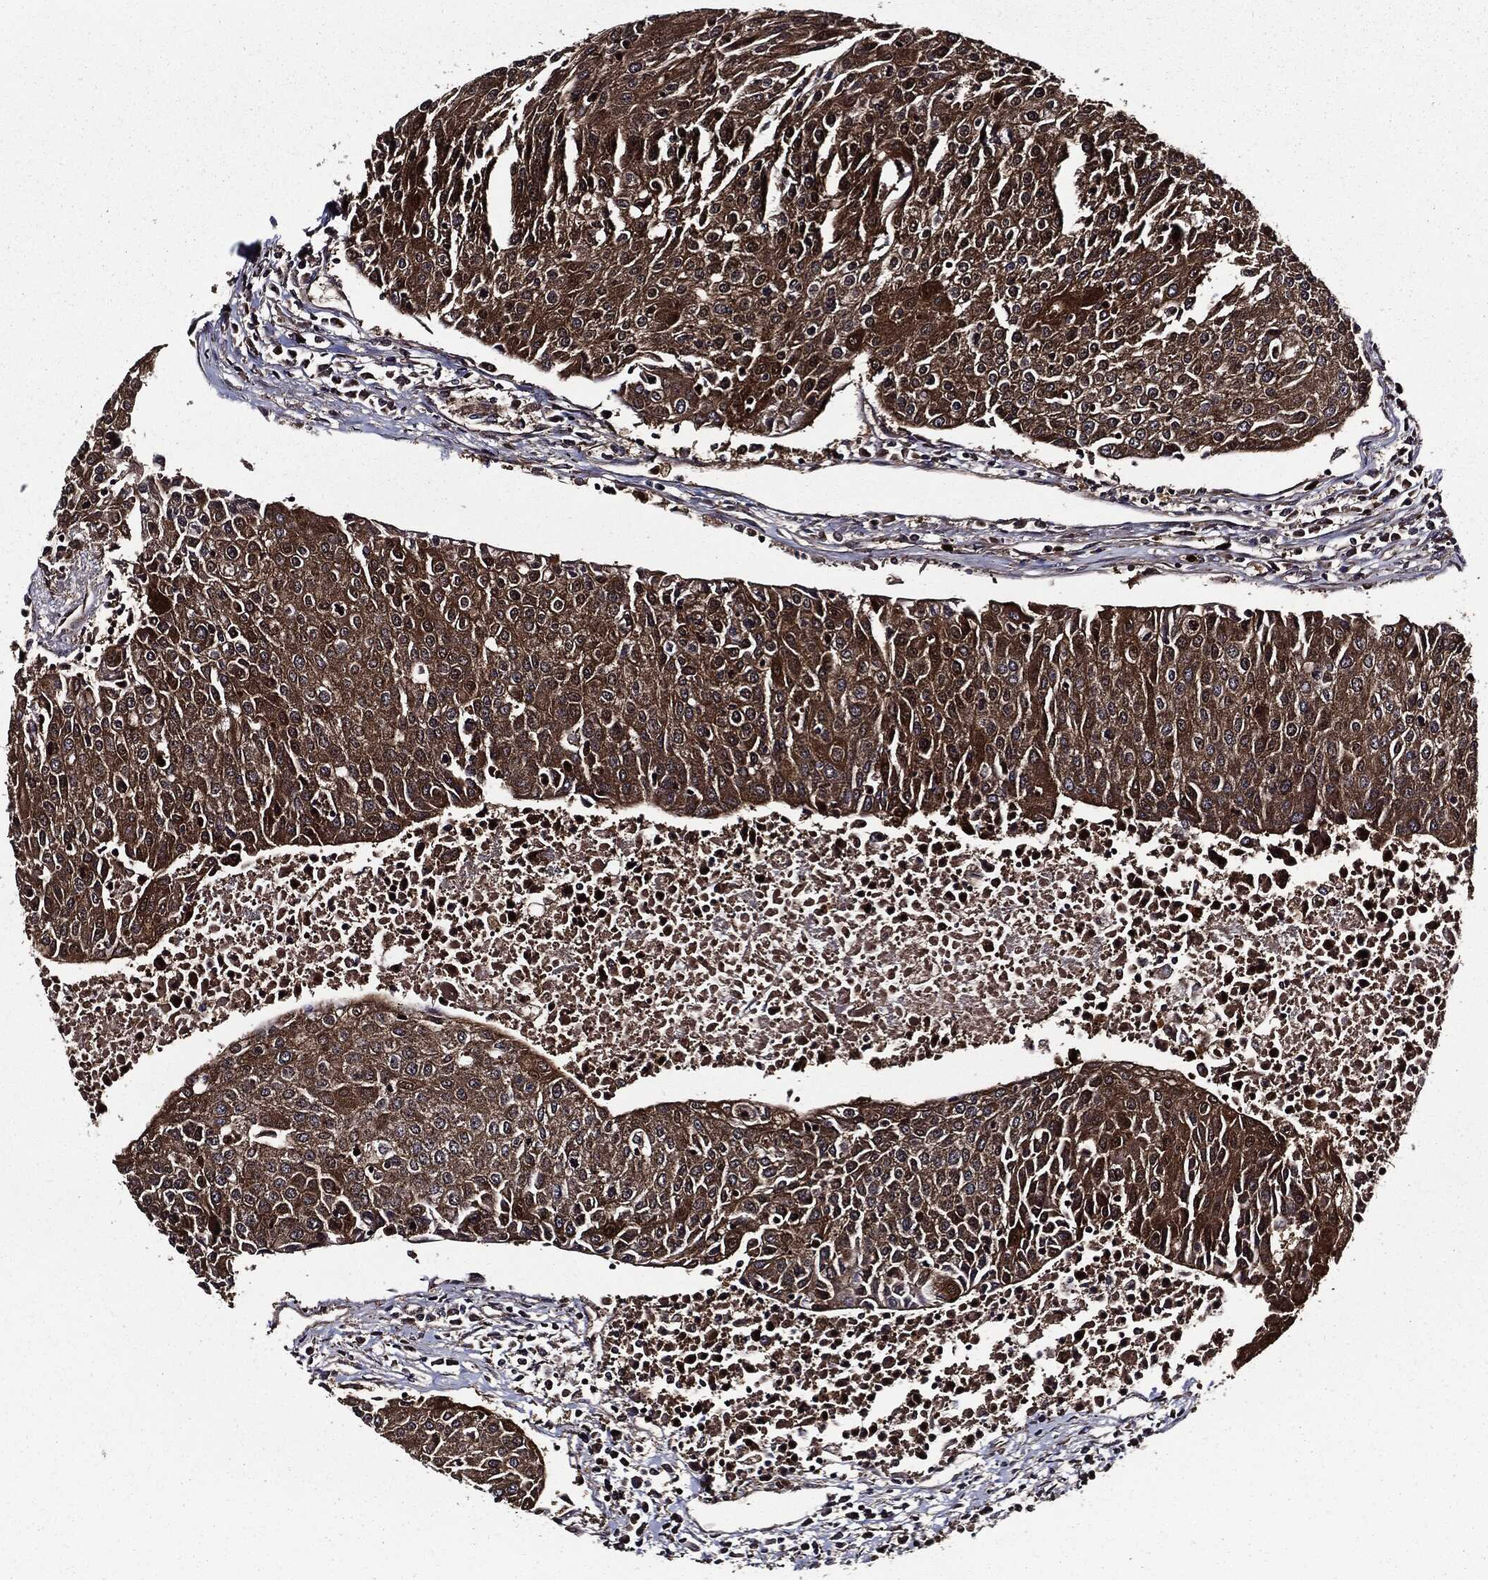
{"staining": {"intensity": "strong", "quantity": "25%-75%", "location": "cytoplasmic/membranous"}, "tissue": "urothelial cancer", "cell_type": "Tumor cells", "image_type": "cancer", "snomed": [{"axis": "morphology", "description": "Urothelial carcinoma, High grade"}, {"axis": "topography", "description": "Urinary bladder"}], "caption": "This is a photomicrograph of immunohistochemistry staining of urothelial carcinoma (high-grade), which shows strong positivity in the cytoplasmic/membranous of tumor cells.", "gene": "PDCD6IP", "patient": {"sex": "female", "age": 85}}